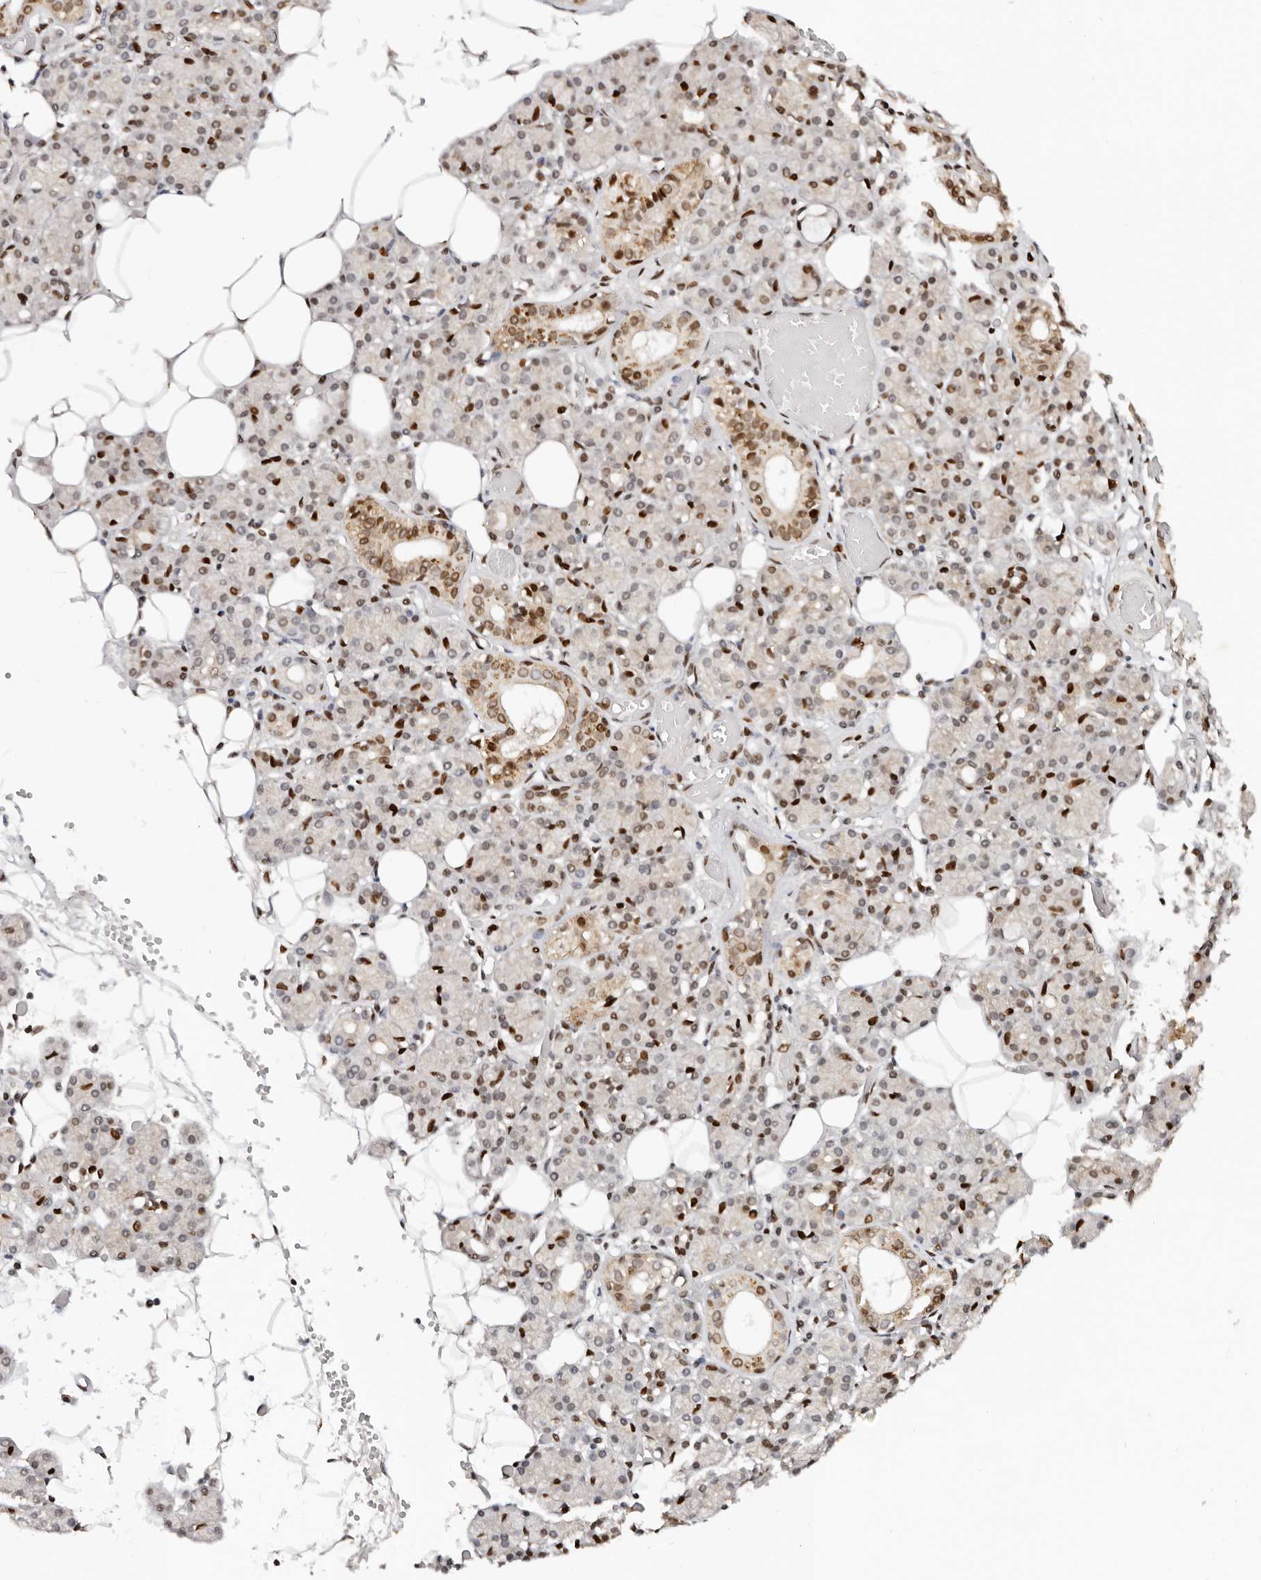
{"staining": {"intensity": "moderate", "quantity": "25%-75%", "location": "cytoplasmic/membranous,nuclear"}, "tissue": "salivary gland", "cell_type": "Glandular cells", "image_type": "normal", "snomed": [{"axis": "morphology", "description": "Normal tissue, NOS"}, {"axis": "topography", "description": "Salivary gland"}], "caption": "An immunohistochemistry (IHC) histopathology image of normal tissue is shown. Protein staining in brown highlights moderate cytoplasmic/membranous,nuclear positivity in salivary gland within glandular cells.", "gene": "IQGAP3", "patient": {"sex": "male", "age": 63}}